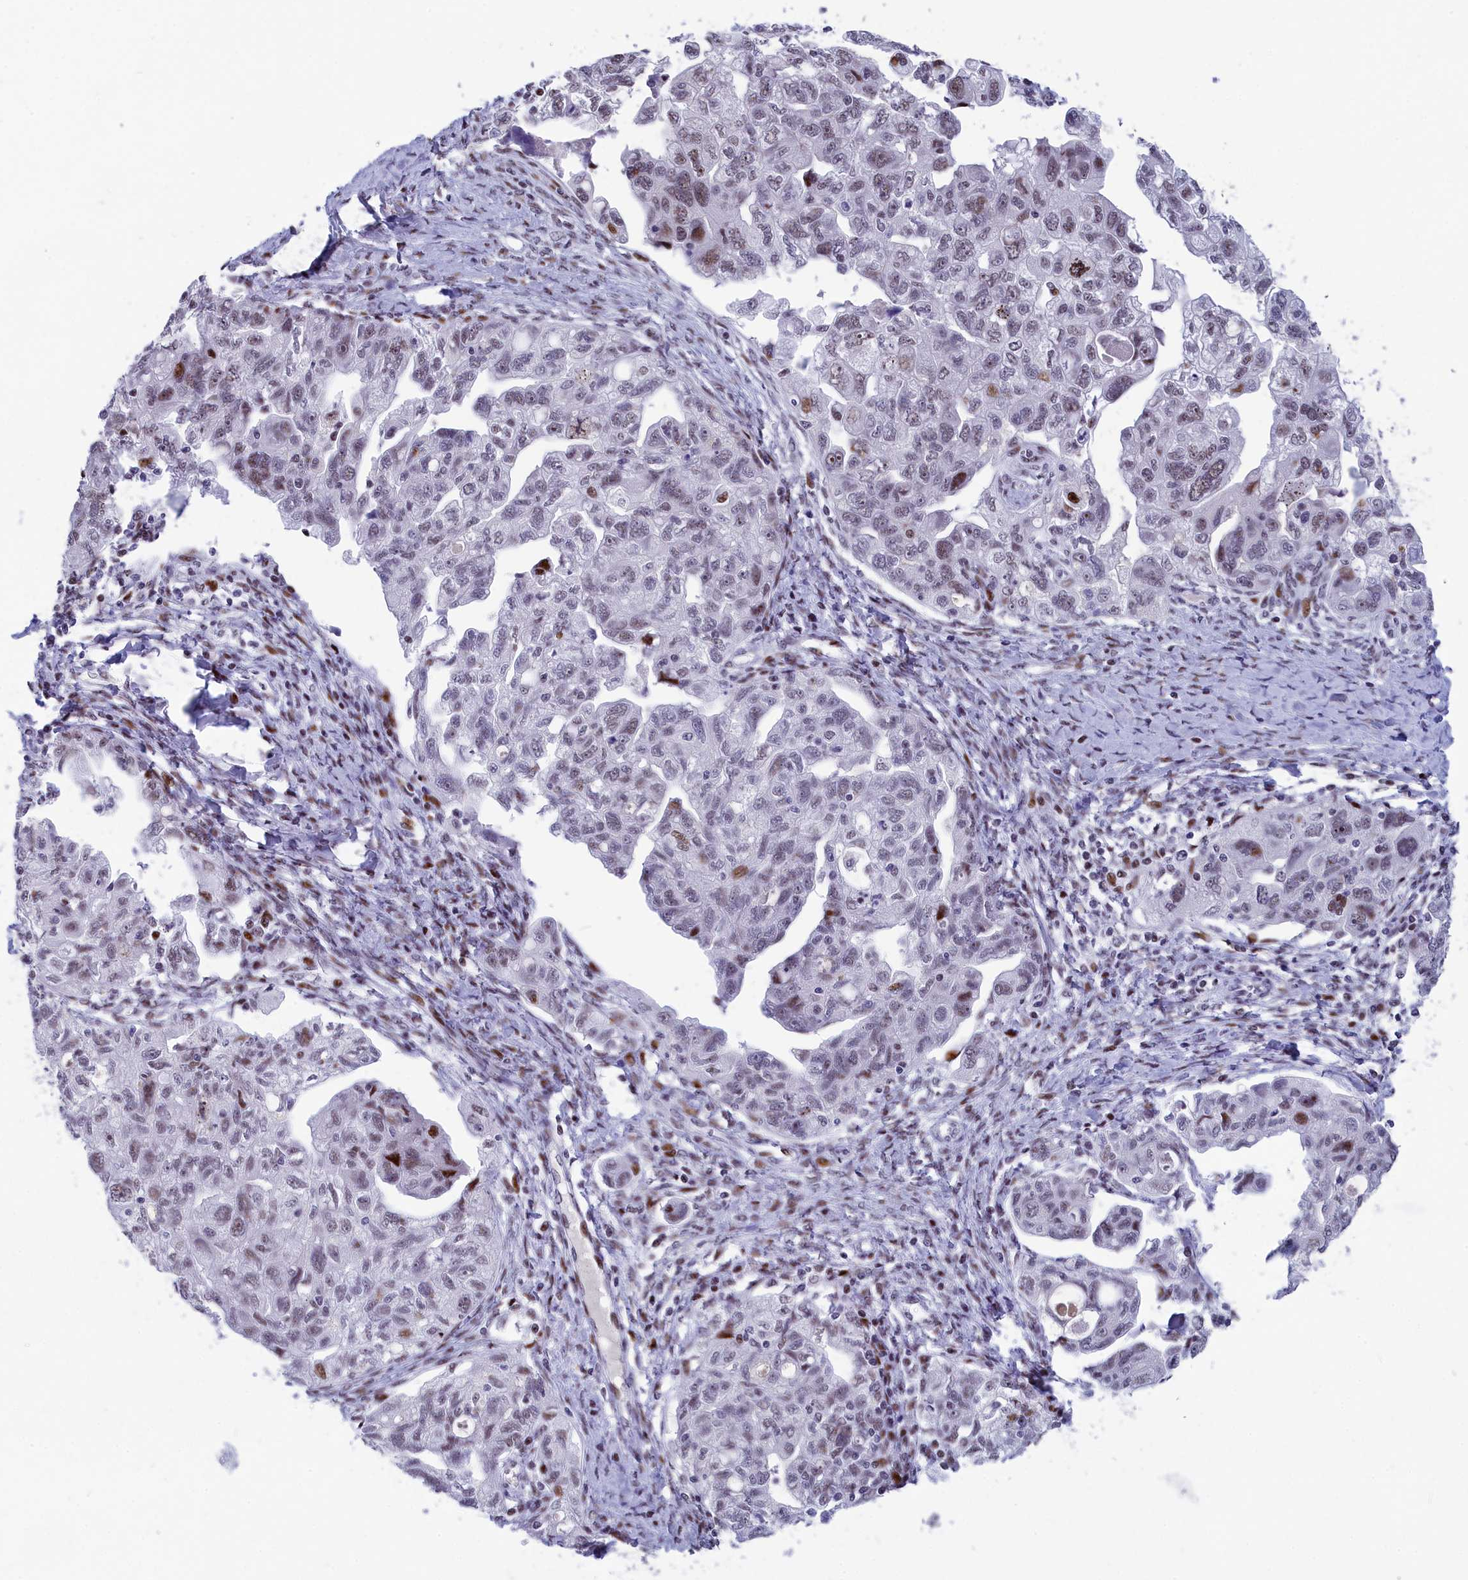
{"staining": {"intensity": "moderate", "quantity": "<25%", "location": "nuclear"}, "tissue": "ovarian cancer", "cell_type": "Tumor cells", "image_type": "cancer", "snomed": [{"axis": "morphology", "description": "Carcinoma, NOS"}, {"axis": "morphology", "description": "Cystadenocarcinoma, serous, NOS"}, {"axis": "topography", "description": "Ovary"}], "caption": "An image of human ovarian cancer (serous cystadenocarcinoma) stained for a protein exhibits moderate nuclear brown staining in tumor cells.", "gene": "NSA2", "patient": {"sex": "female", "age": 69}}